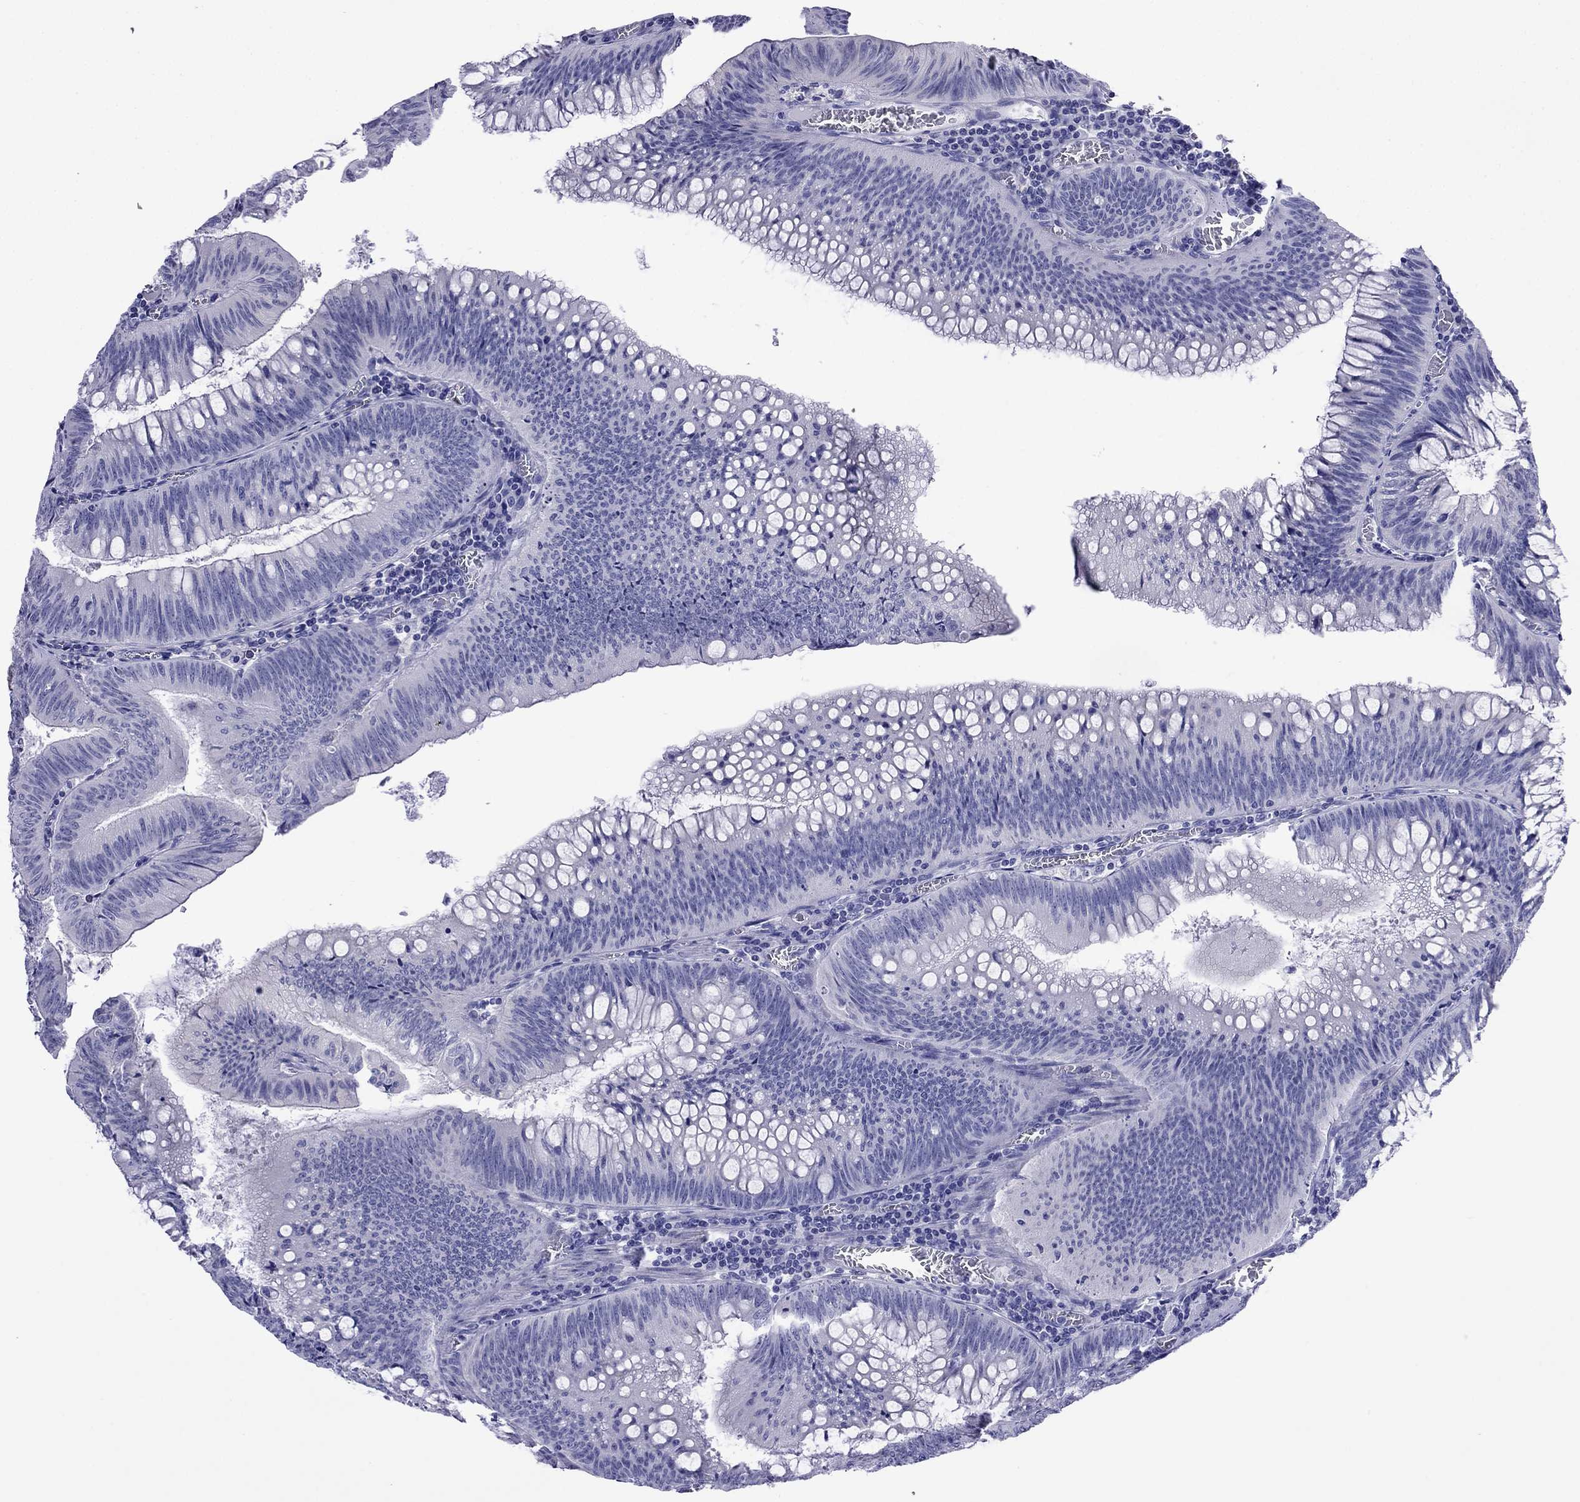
{"staining": {"intensity": "negative", "quantity": "none", "location": "none"}, "tissue": "colorectal cancer", "cell_type": "Tumor cells", "image_type": "cancer", "snomed": [{"axis": "morphology", "description": "Adenocarcinoma, NOS"}, {"axis": "topography", "description": "Rectum"}], "caption": "High power microscopy histopathology image of an immunohistochemistry (IHC) photomicrograph of colorectal cancer (adenocarcinoma), revealing no significant positivity in tumor cells.", "gene": "PCDHA6", "patient": {"sex": "female", "age": 72}}